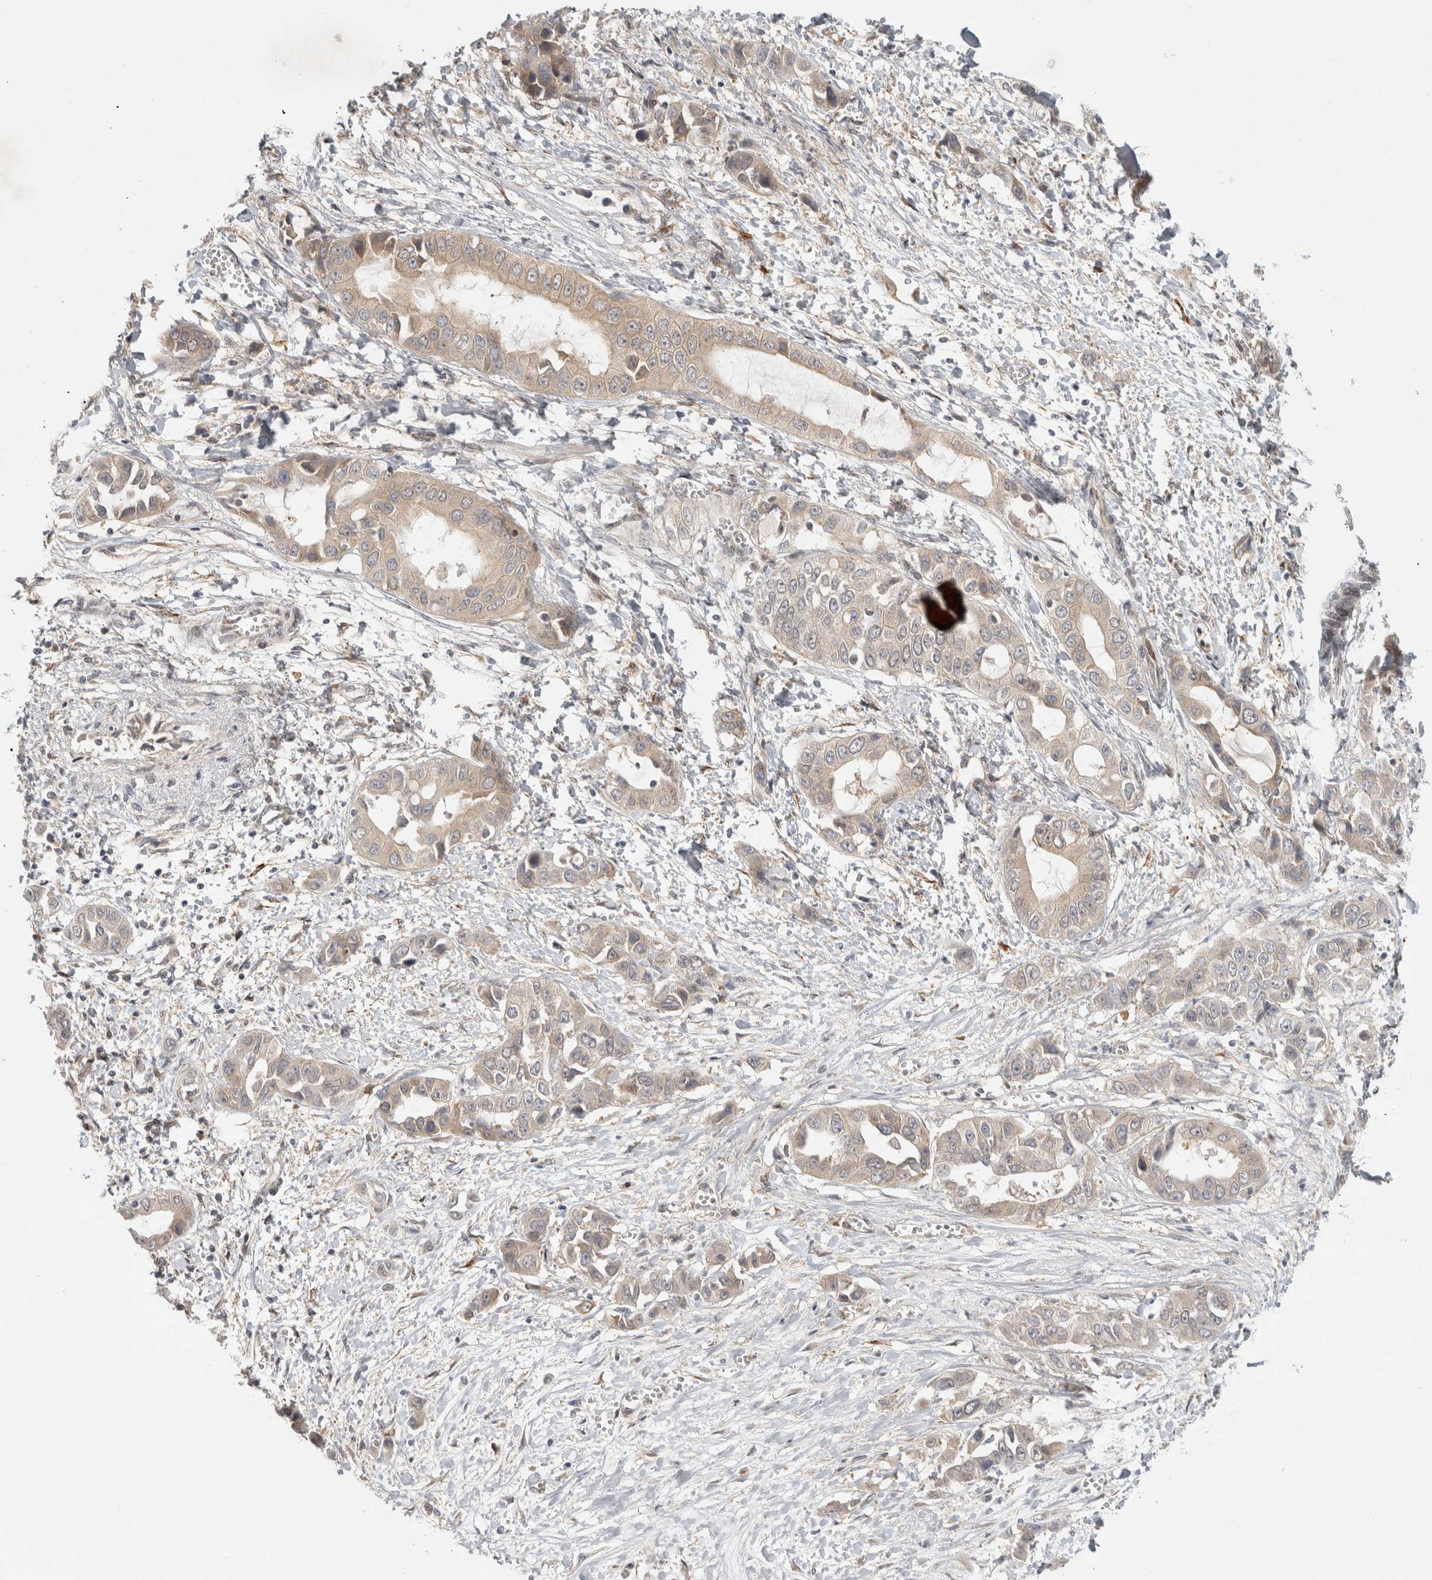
{"staining": {"intensity": "weak", "quantity": ">75%", "location": "cytoplasmic/membranous"}, "tissue": "liver cancer", "cell_type": "Tumor cells", "image_type": "cancer", "snomed": [{"axis": "morphology", "description": "Cholangiocarcinoma"}, {"axis": "topography", "description": "Liver"}], "caption": "Immunohistochemistry micrograph of neoplastic tissue: liver cancer (cholangiocarcinoma) stained using immunohistochemistry shows low levels of weak protein expression localized specifically in the cytoplasmic/membranous of tumor cells, appearing as a cytoplasmic/membranous brown color.", "gene": "ZNF318", "patient": {"sex": "female", "age": 52}}